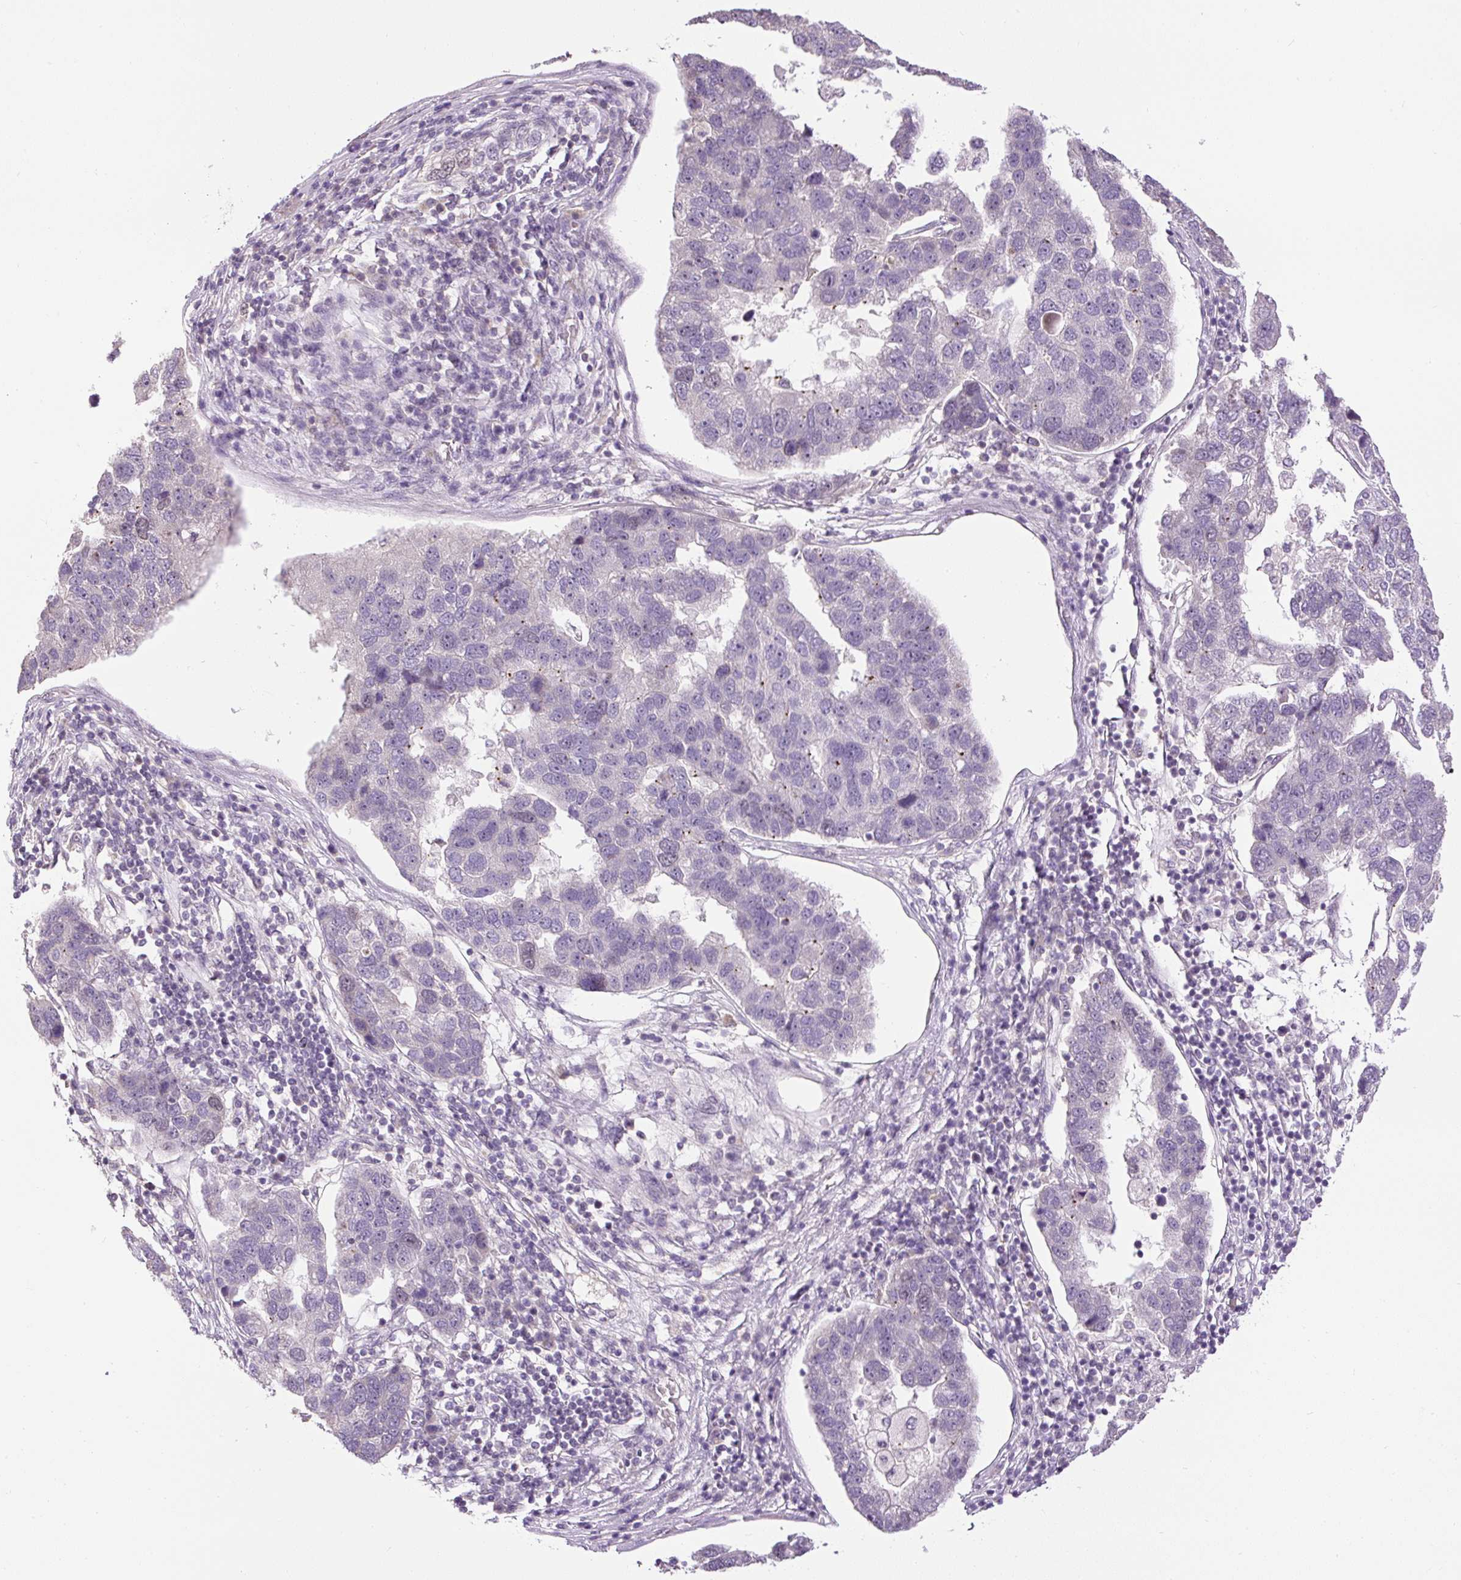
{"staining": {"intensity": "negative", "quantity": "none", "location": "none"}, "tissue": "pancreatic cancer", "cell_type": "Tumor cells", "image_type": "cancer", "snomed": [{"axis": "morphology", "description": "Adenocarcinoma, NOS"}, {"axis": "topography", "description": "Pancreas"}], "caption": "A high-resolution histopathology image shows immunohistochemistry staining of pancreatic cancer, which exhibits no significant expression in tumor cells. (IHC, brightfield microscopy, high magnification).", "gene": "RACGAP1", "patient": {"sex": "female", "age": 61}}